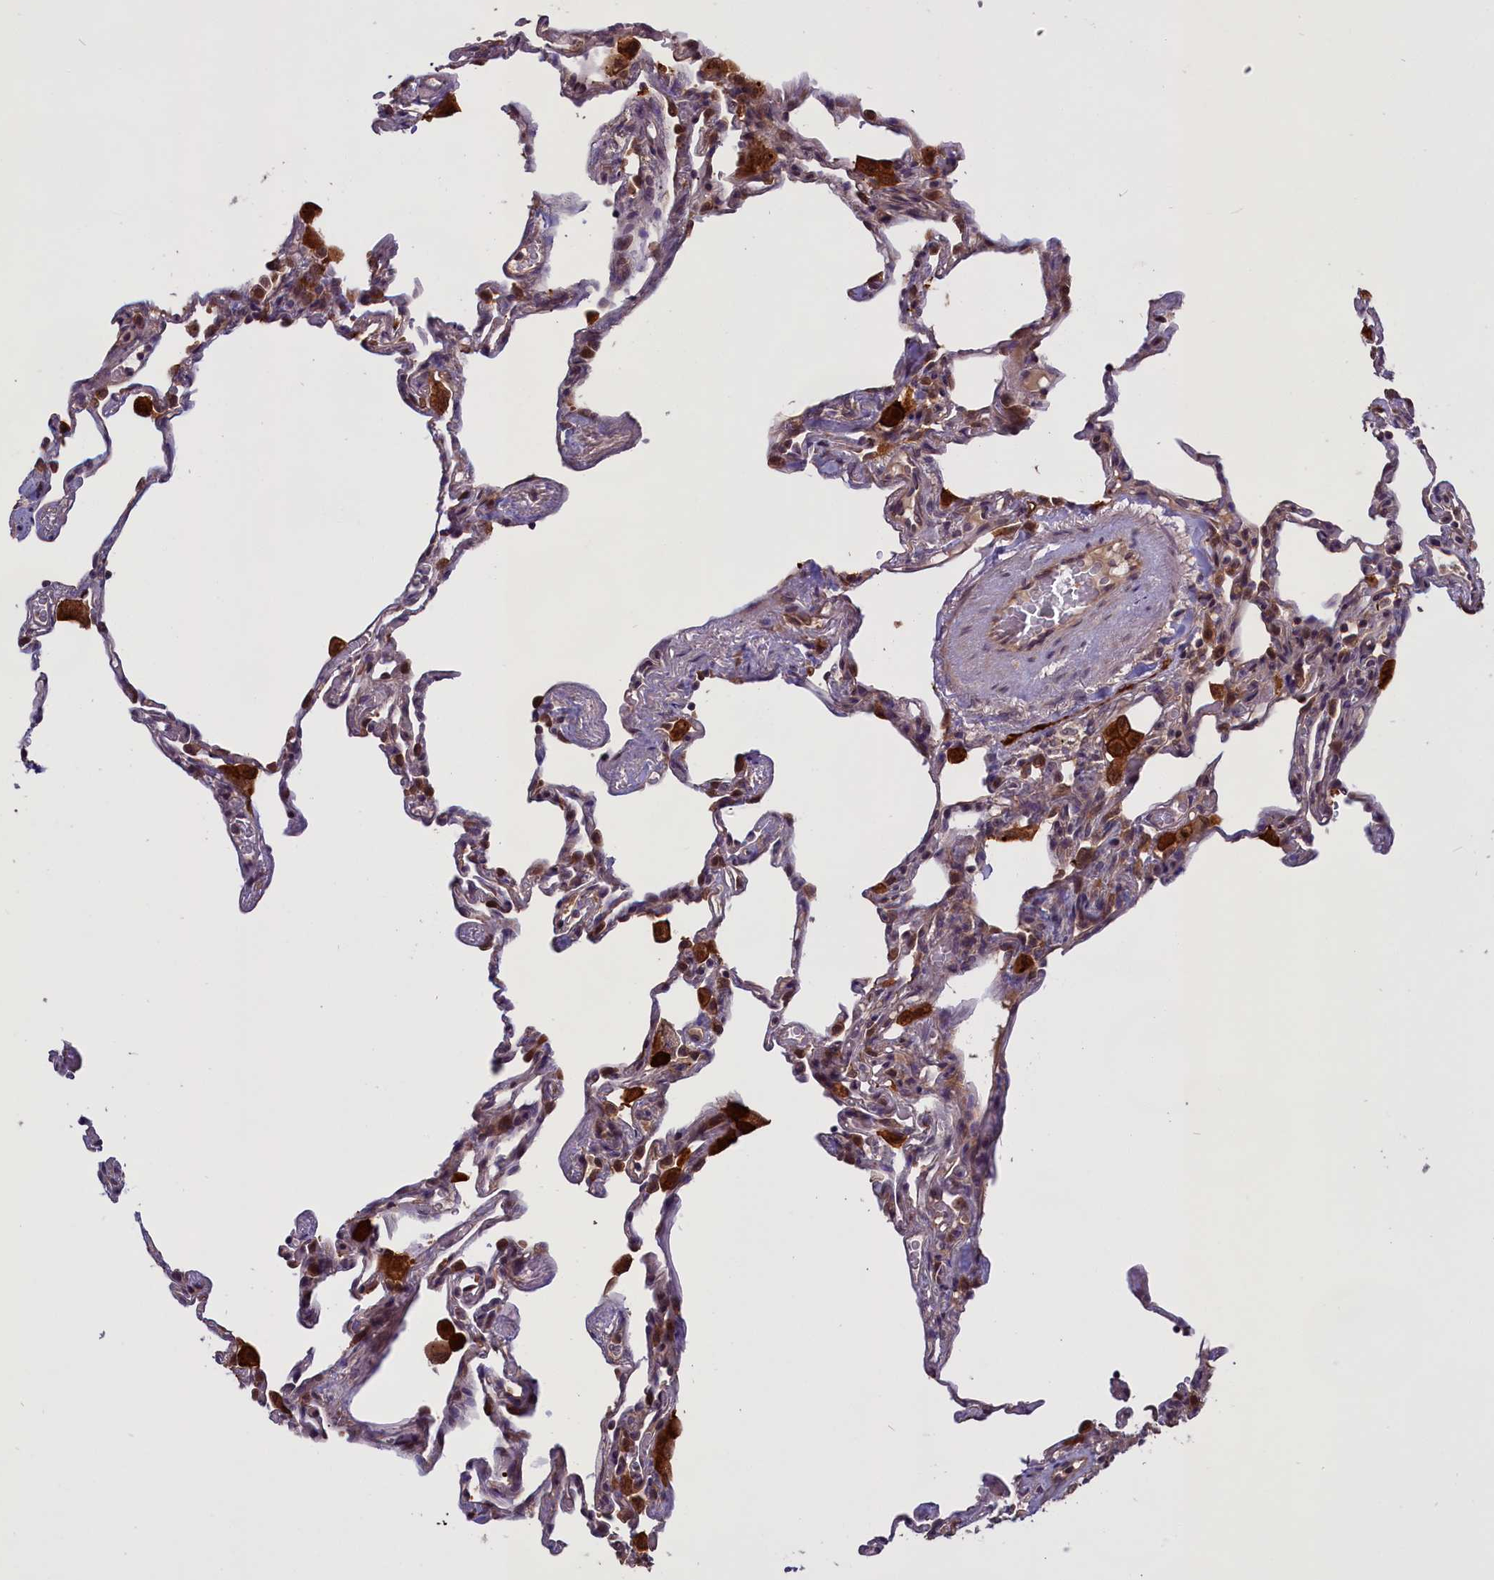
{"staining": {"intensity": "moderate", "quantity": "<25%", "location": "cytoplasmic/membranous"}, "tissue": "lung", "cell_type": "Alveolar cells", "image_type": "normal", "snomed": [{"axis": "morphology", "description": "Normal tissue, NOS"}, {"axis": "topography", "description": "Lung"}], "caption": "A brown stain shows moderate cytoplasmic/membranous positivity of a protein in alveolar cells of benign lung. Using DAB (brown) and hematoxylin (blue) stains, captured at high magnification using brightfield microscopy.", "gene": "DENND1B", "patient": {"sex": "male", "age": 59}}